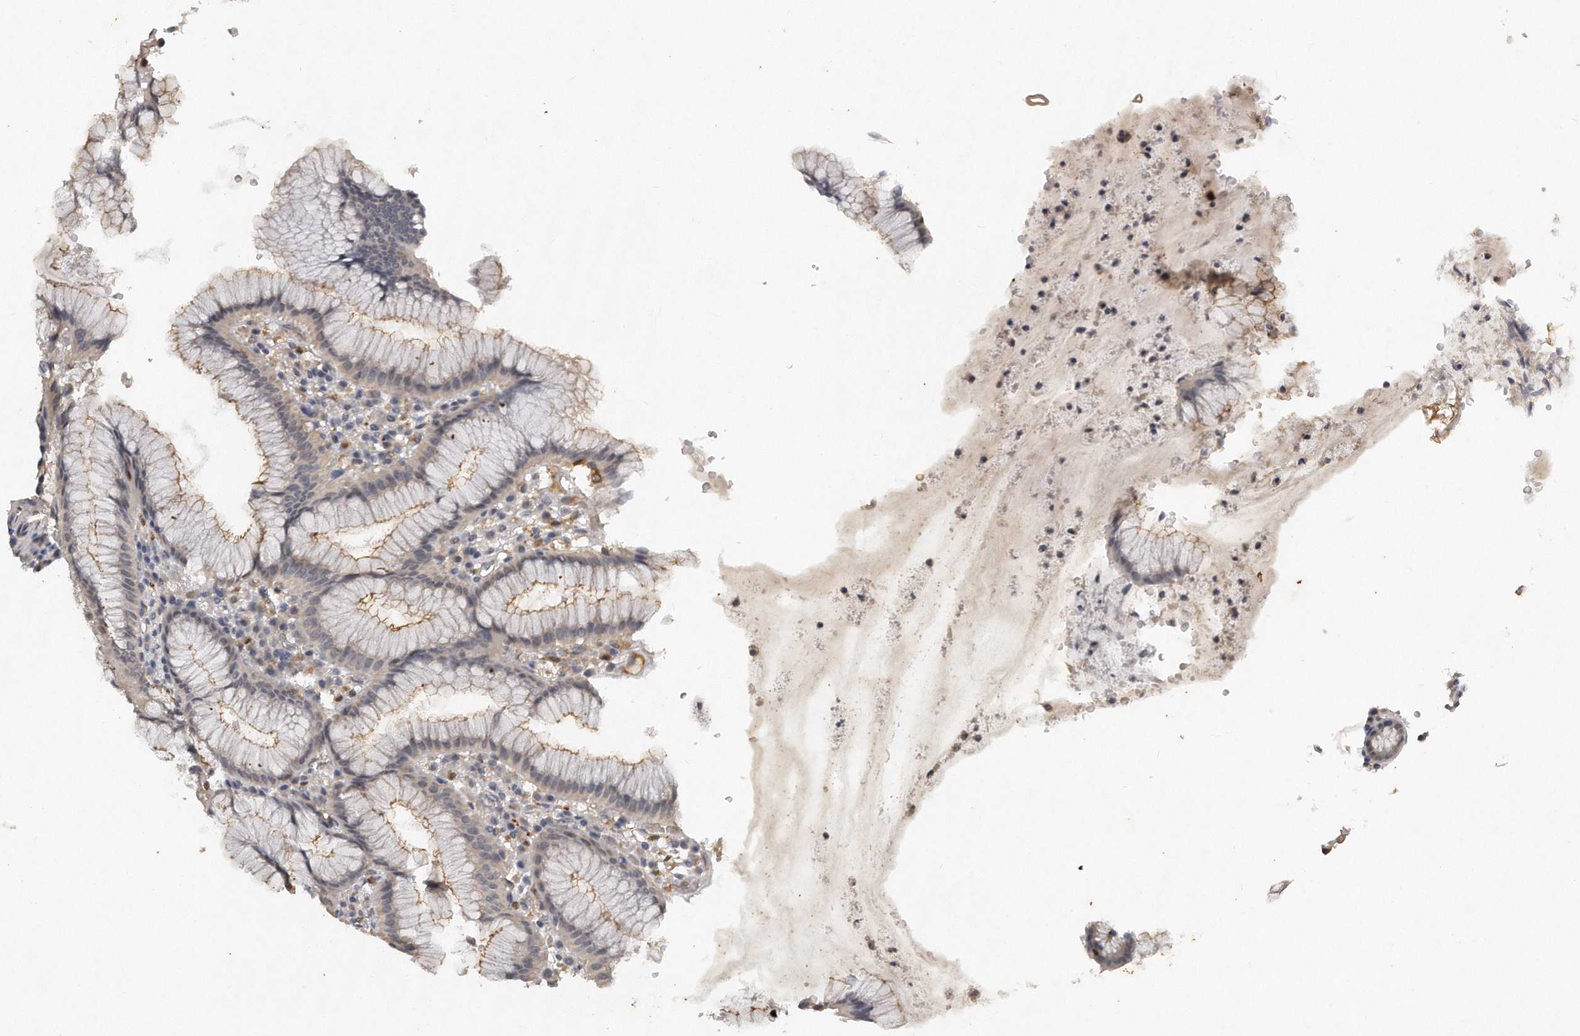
{"staining": {"intensity": "moderate", "quantity": "<25%", "location": "cytoplasmic/membranous"}, "tissue": "stomach", "cell_type": "Glandular cells", "image_type": "normal", "snomed": [{"axis": "morphology", "description": "Normal tissue, NOS"}, {"axis": "topography", "description": "Stomach"}], "caption": "Protein staining of benign stomach demonstrates moderate cytoplasmic/membranous positivity in about <25% of glandular cells. (DAB (3,3'-diaminobenzidine) IHC with brightfield microscopy, high magnification).", "gene": "CAMK1", "patient": {"sex": "male", "age": 55}}